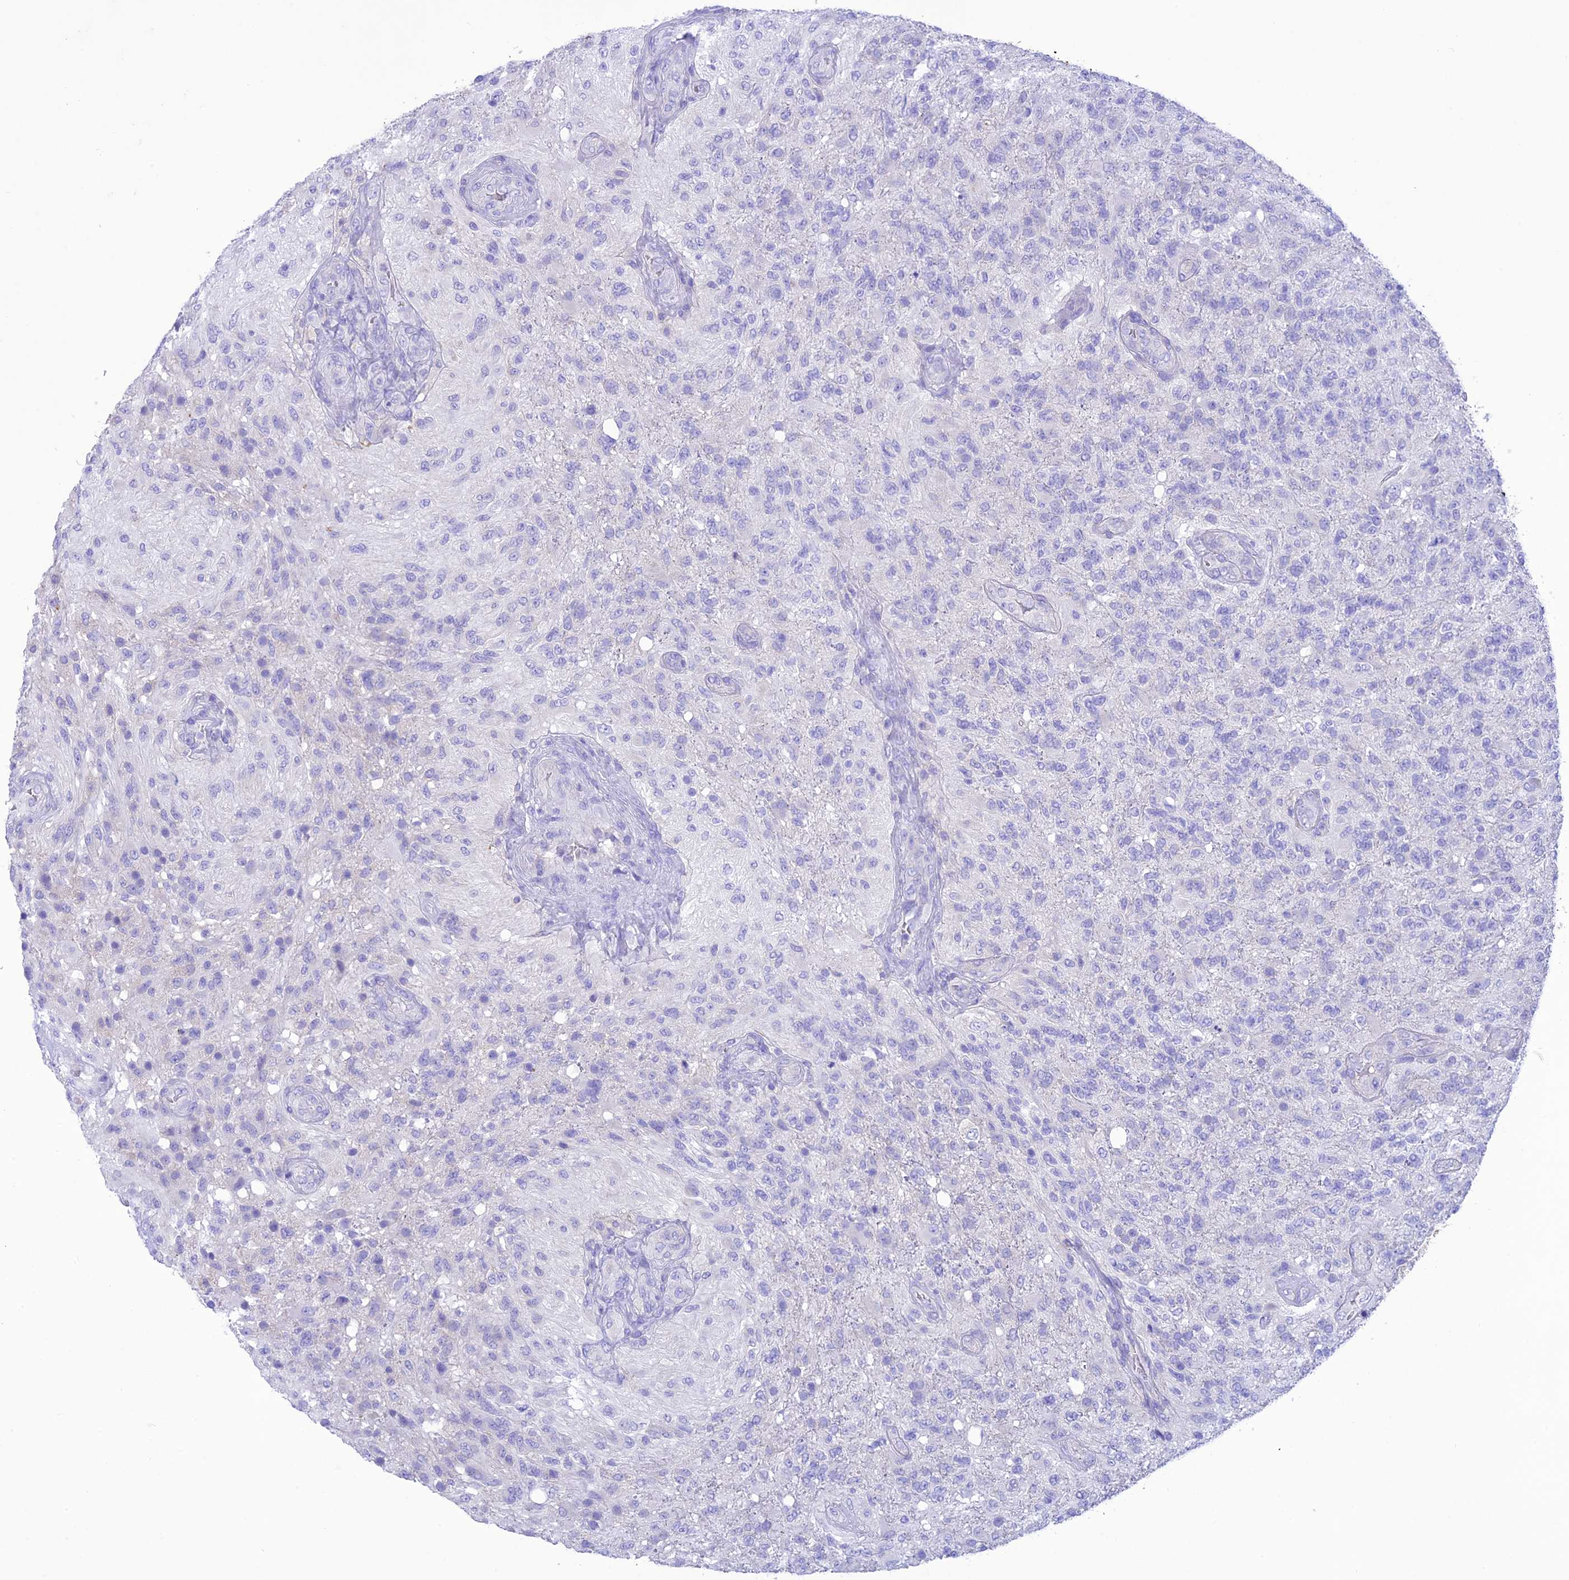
{"staining": {"intensity": "negative", "quantity": "none", "location": "none"}, "tissue": "glioma", "cell_type": "Tumor cells", "image_type": "cancer", "snomed": [{"axis": "morphology", "description": "Glioma, malignant, High grade"}, {"axis": "topography", "description": "Brain"}], "caption": "The histopathology image exhibits no staining of tumor cells in malignant glioma (high-grade).", "gene": "VPS52", "patient": {"sex": "male", "age": 56}}